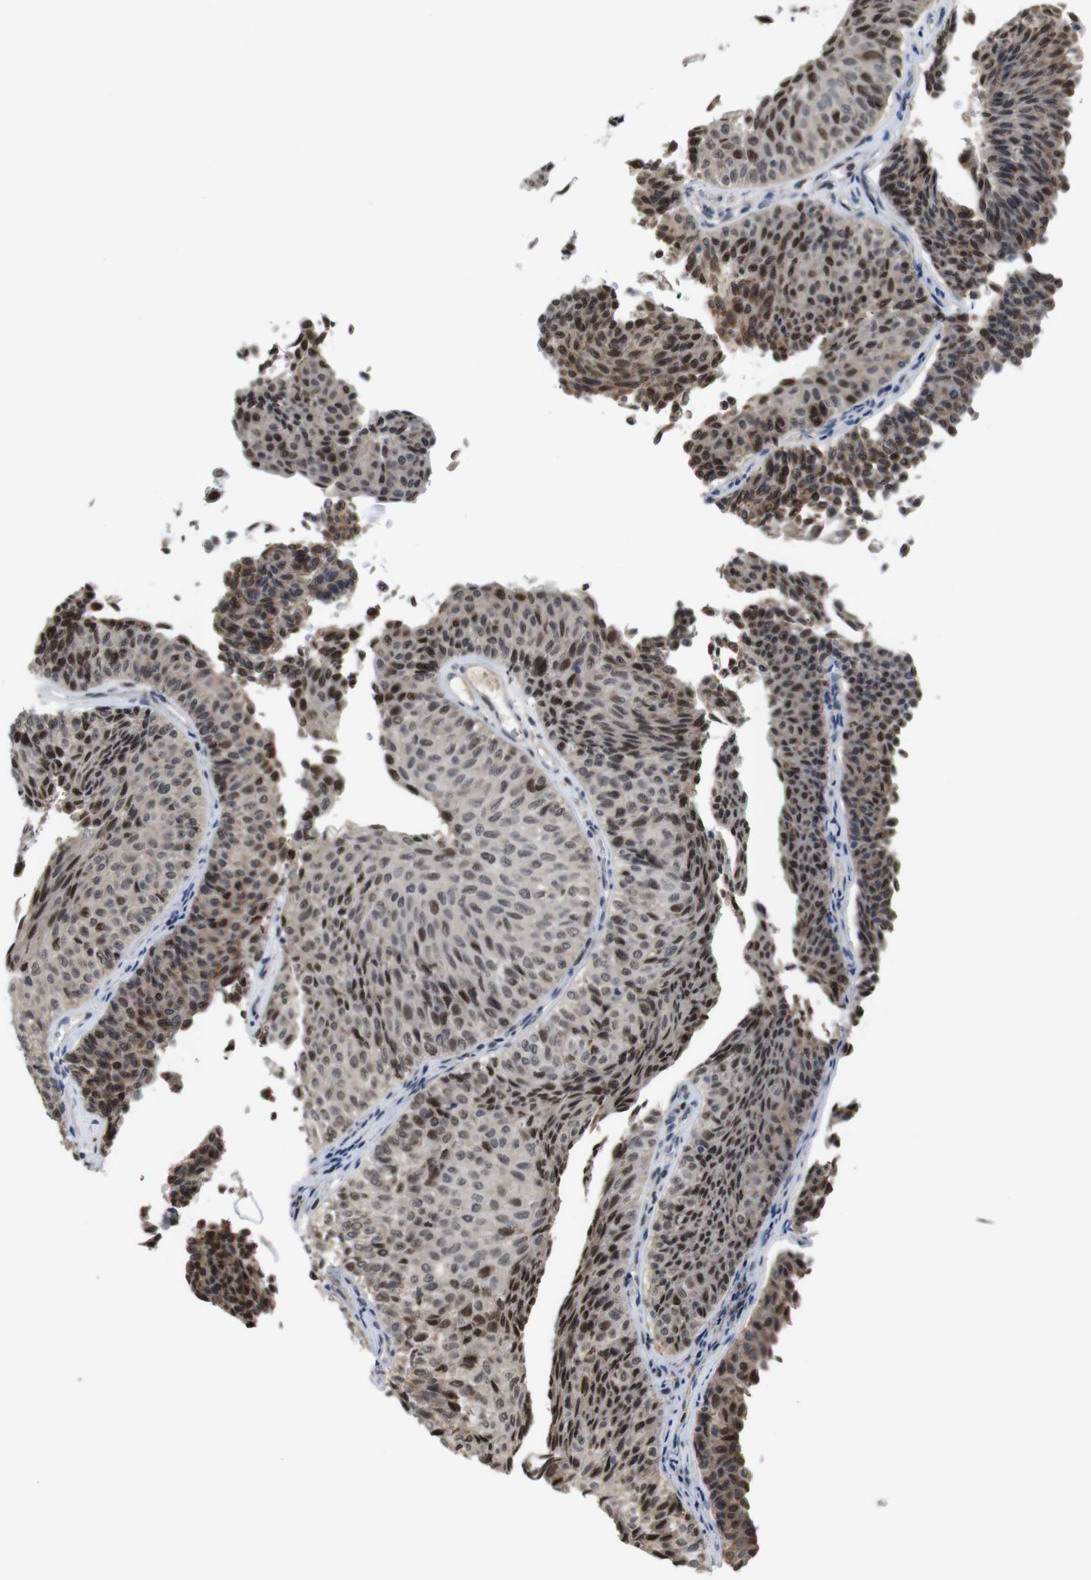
{"staining": {"intensity": "moderate", "quantity": ">75%", "location": "cytoplasmic/membranous,nuclear"}, "tissue": "urothelial cancer", "cell_type": "Tumor cells", "image_type": "cancer", "snomed": [{"axis": "morphology", "description": "Urothelial carcinoma, Low grade"}, {"axis": "topography", "description": "Urinary bladder"}], "caption": "Tumor cells reveal medium levels of moderate cytoplasmic/membranous and nuclear positivity in approximately >75% of cells in human urothelial carcinoma (low-grade).", "gene": "PNMA8A", "patient": {"sex": "male", "age": 78}}